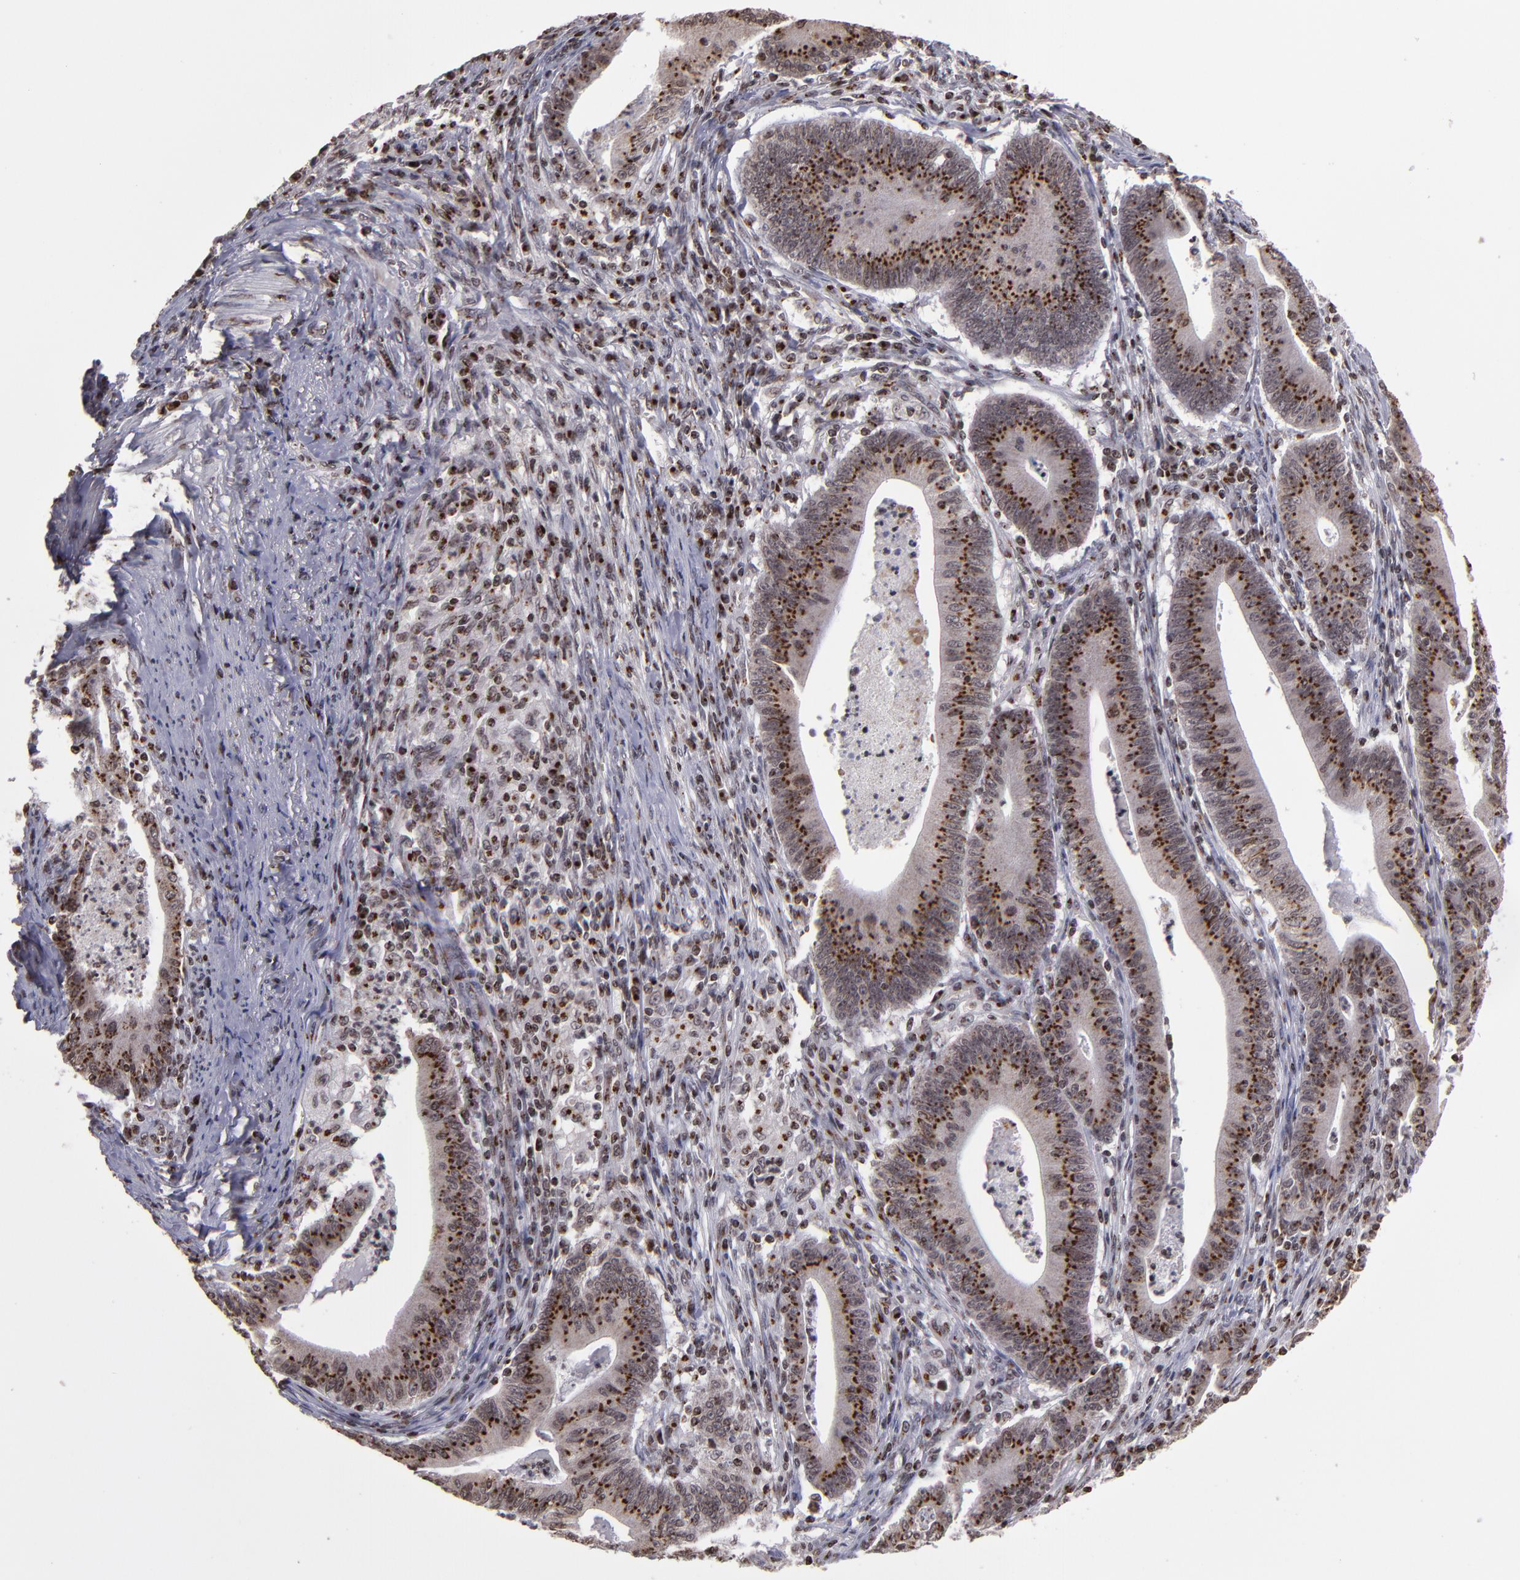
{"staining": {"intensity": "strong", "quantity": ">75%", "location": "cytoplasmic/membranous,nuclear"}, "tissue": "stomach cancer", "cell_type": "Tumor cells", "image_type": "cancer", "snomed": [{"axis": "morphology", "description": "Adenocarcinoma, NOS"}, {"axis": "topography", "description": "Stomach, lower"}], "caption": "Immunohistochemical staining of adenocarcinoma (stomach) reveals high levels of strong cytoplasmic/membranous and nuclear expression in approximately >75% of tumor cells.", "gene": "CSDC2", "patient": {"sex": "female", "age": 86}}